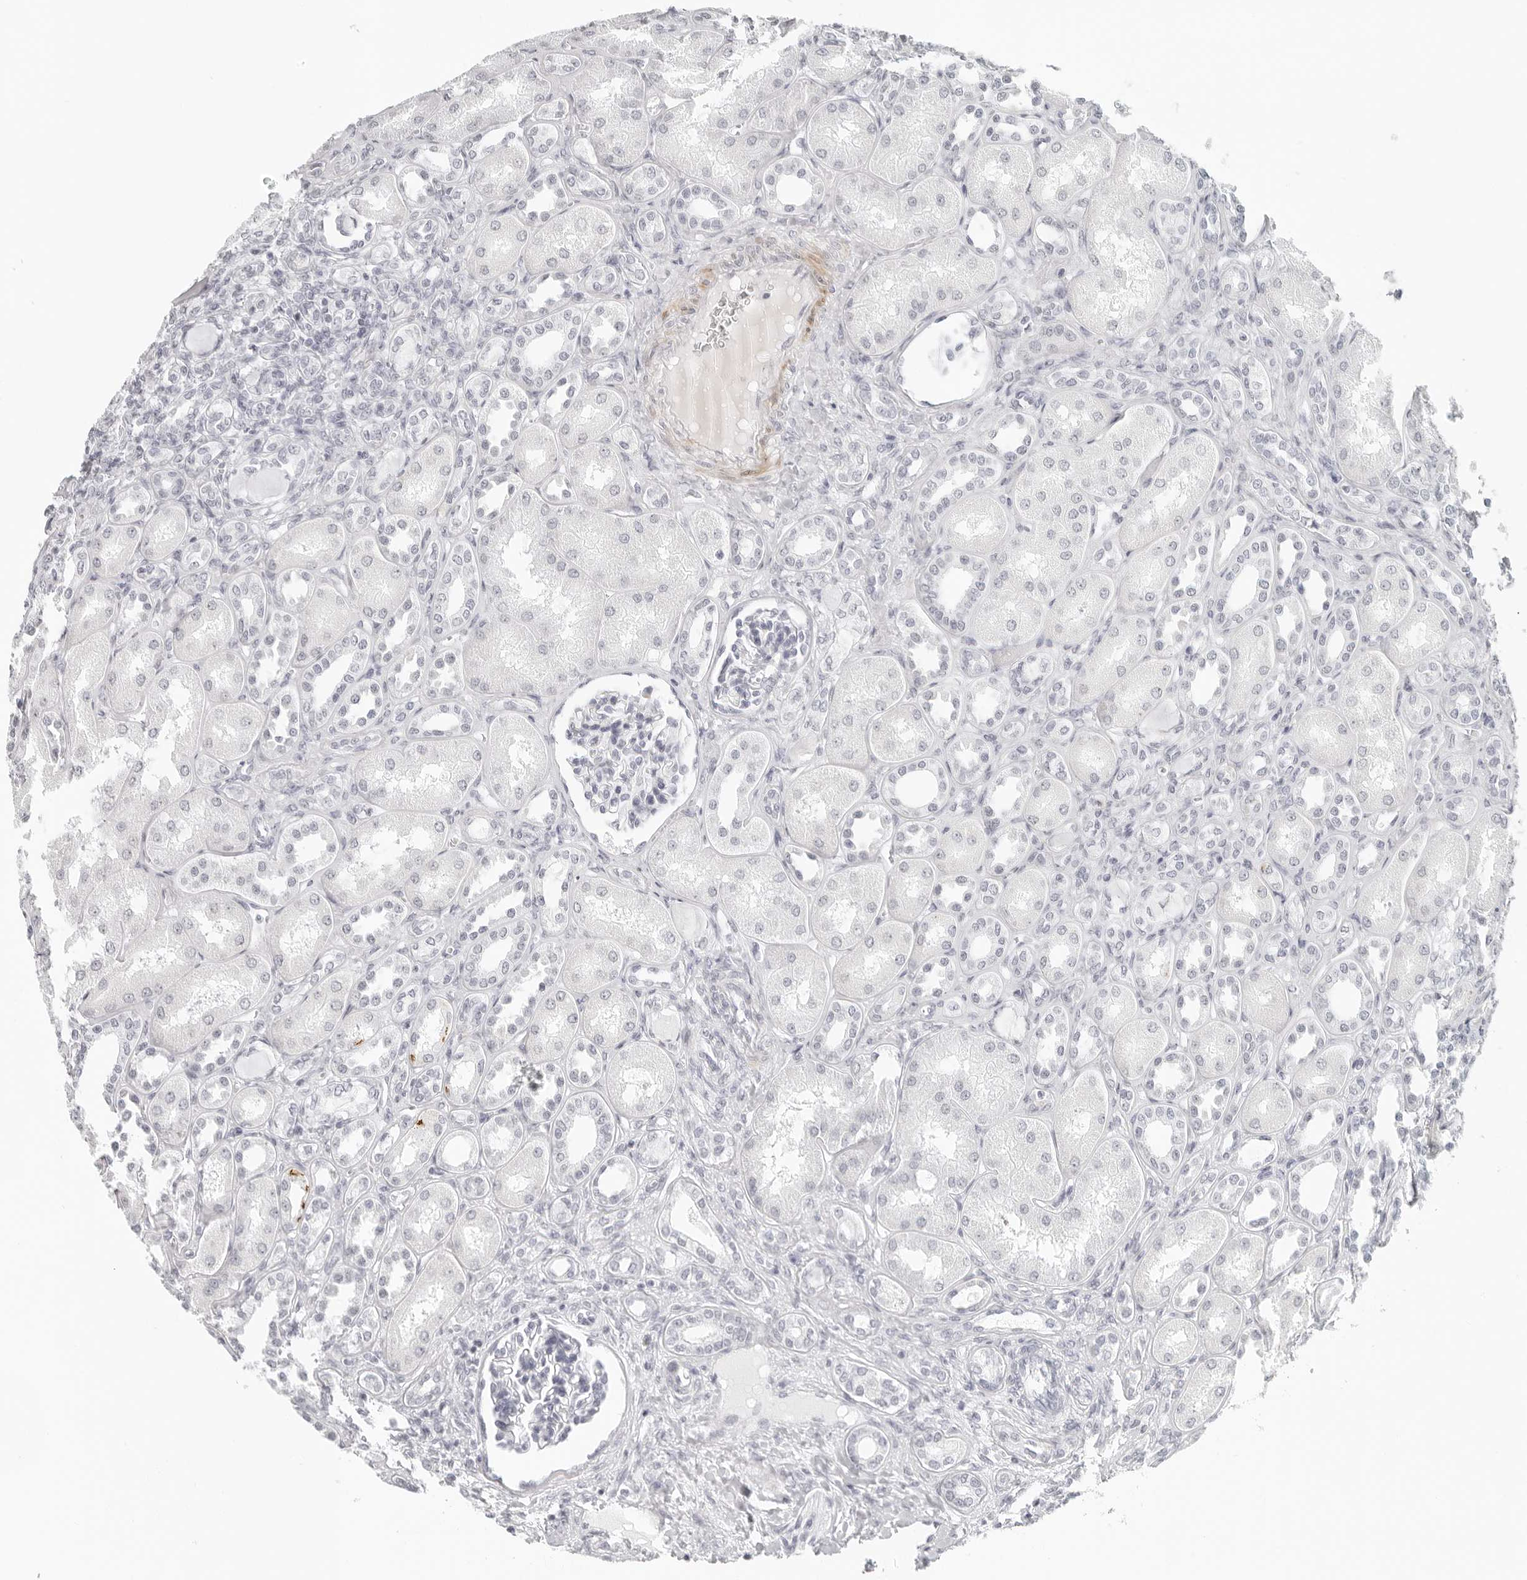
{"staining": {"intensity": "negative", "quantity": "none", "location": "none"}, "tissue": "kidney", "cell_type": "Cells in glomeruli", "image_type": "normal", "snomed": [{"axis": "morphology", "description": "Normal tissue, NOS"}, {"axis": "topography", "description": "Kidney"}], "caption": "An image of kidney stained for a protein exhibits no brown staining in cells in glomeruli. (Brightfield microscopy of DAB (3,3'-diaminobenzidine) immunohistochemistry at high magnification).", "gene": "RPS6KC1", "patient": {"sex": "male", "age": 7}}